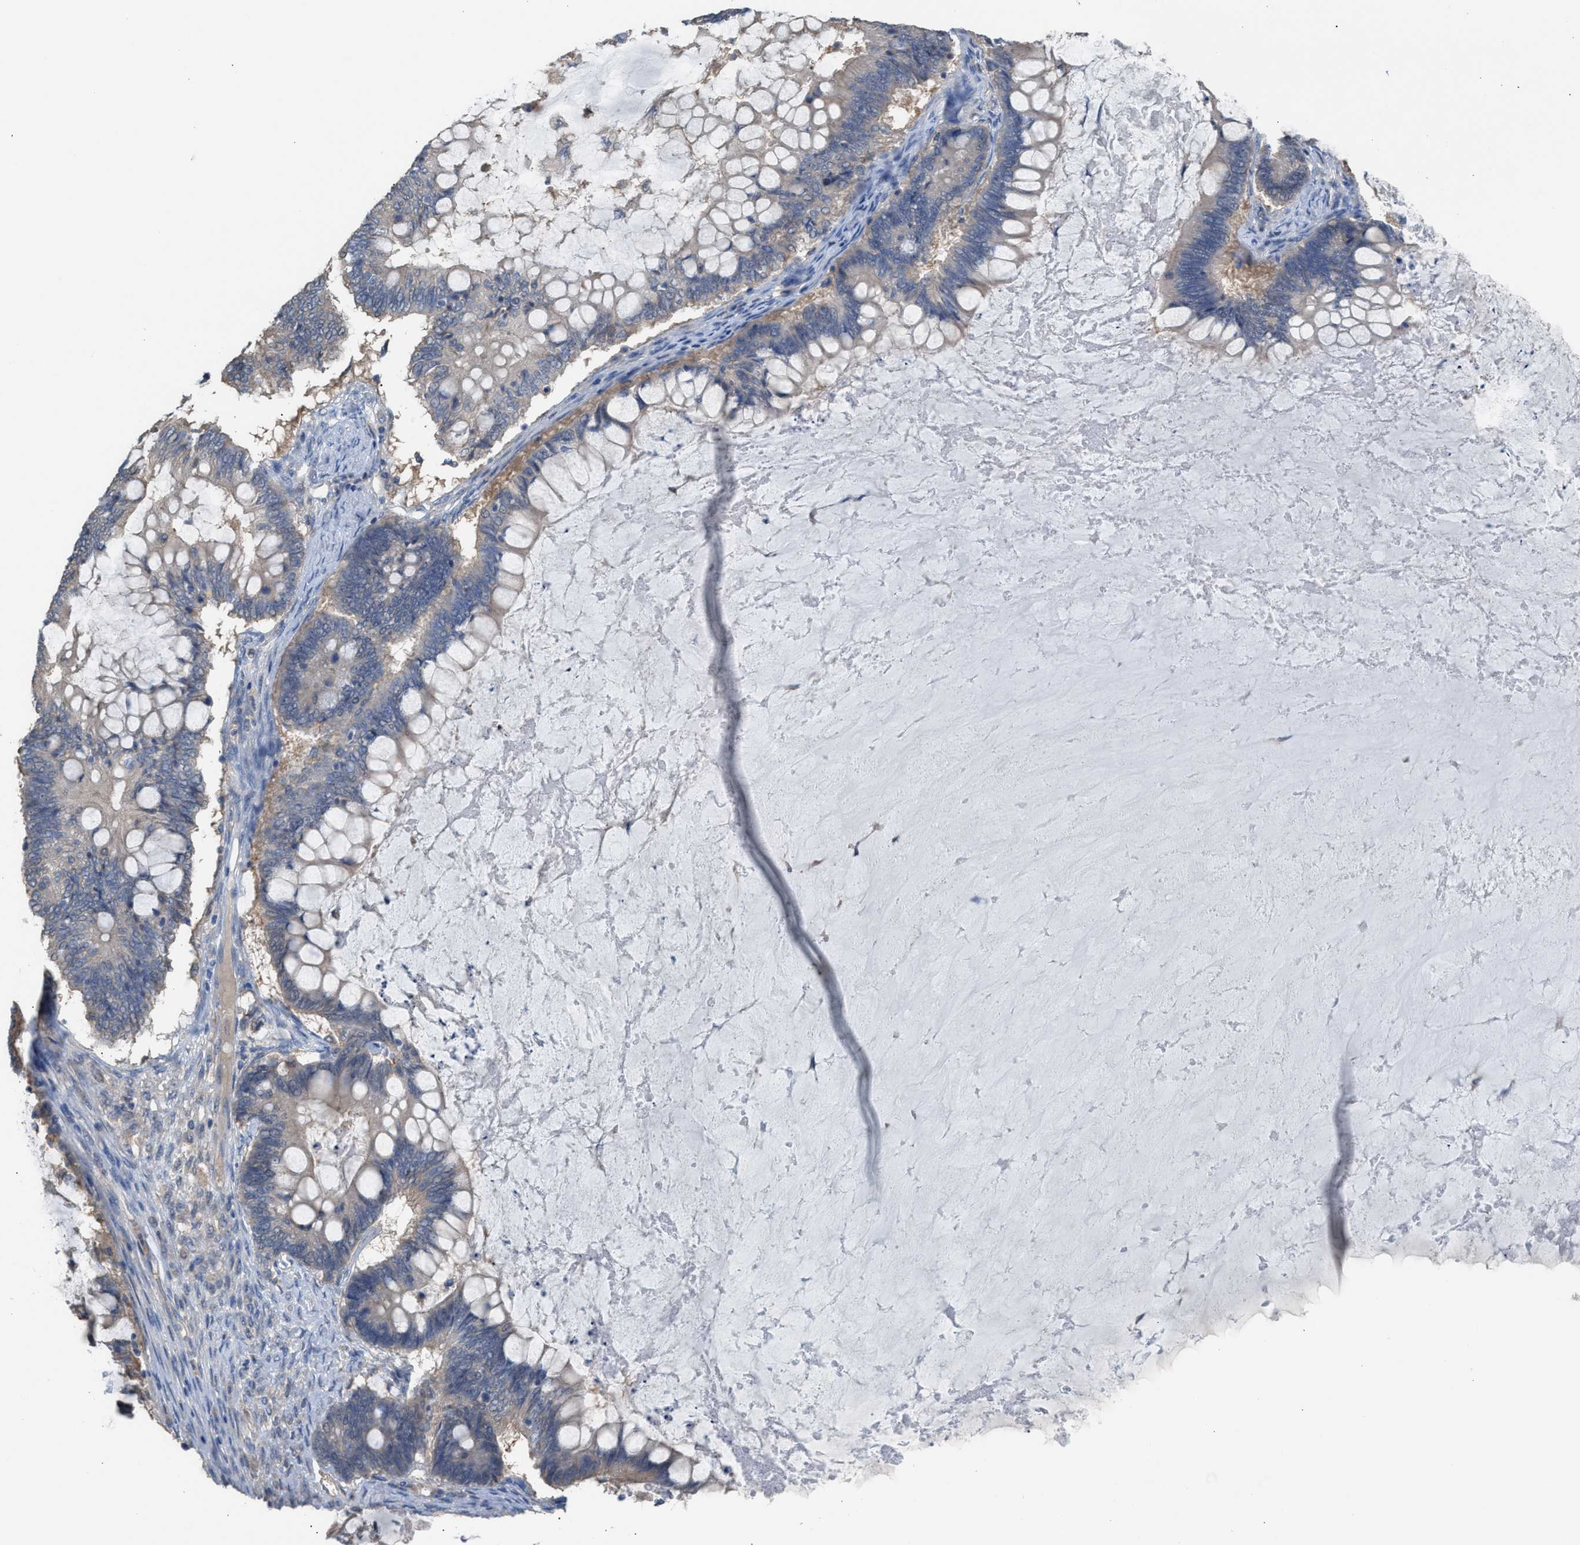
{"staining": {"intensity": "weak", "quantity": "<25%", "location": "cytoplasmic/membranous"}, "tissue": "ovarian cancer", "cell_type": "Tumor cells", "image_type": "cancer", "snomed": [{"axis": "morphology", "description": "Cystadenocarcinoma, mucinous, NOS"}, {"axis": "topography", "description": "Ovary"}], "caption": "DAB immunohistochemical staining of human ovarian cancer (mucinous cystadenocarcinoma) demonstrates no significant expression in tumor cells. The staining is performed using DAB (3,3'-diaminobenzidine) brown chromogen with nuclei counter-stained in using hematoxylin.", "gene": "NQO2", "patient": {"sex": "female", "age": 61}}